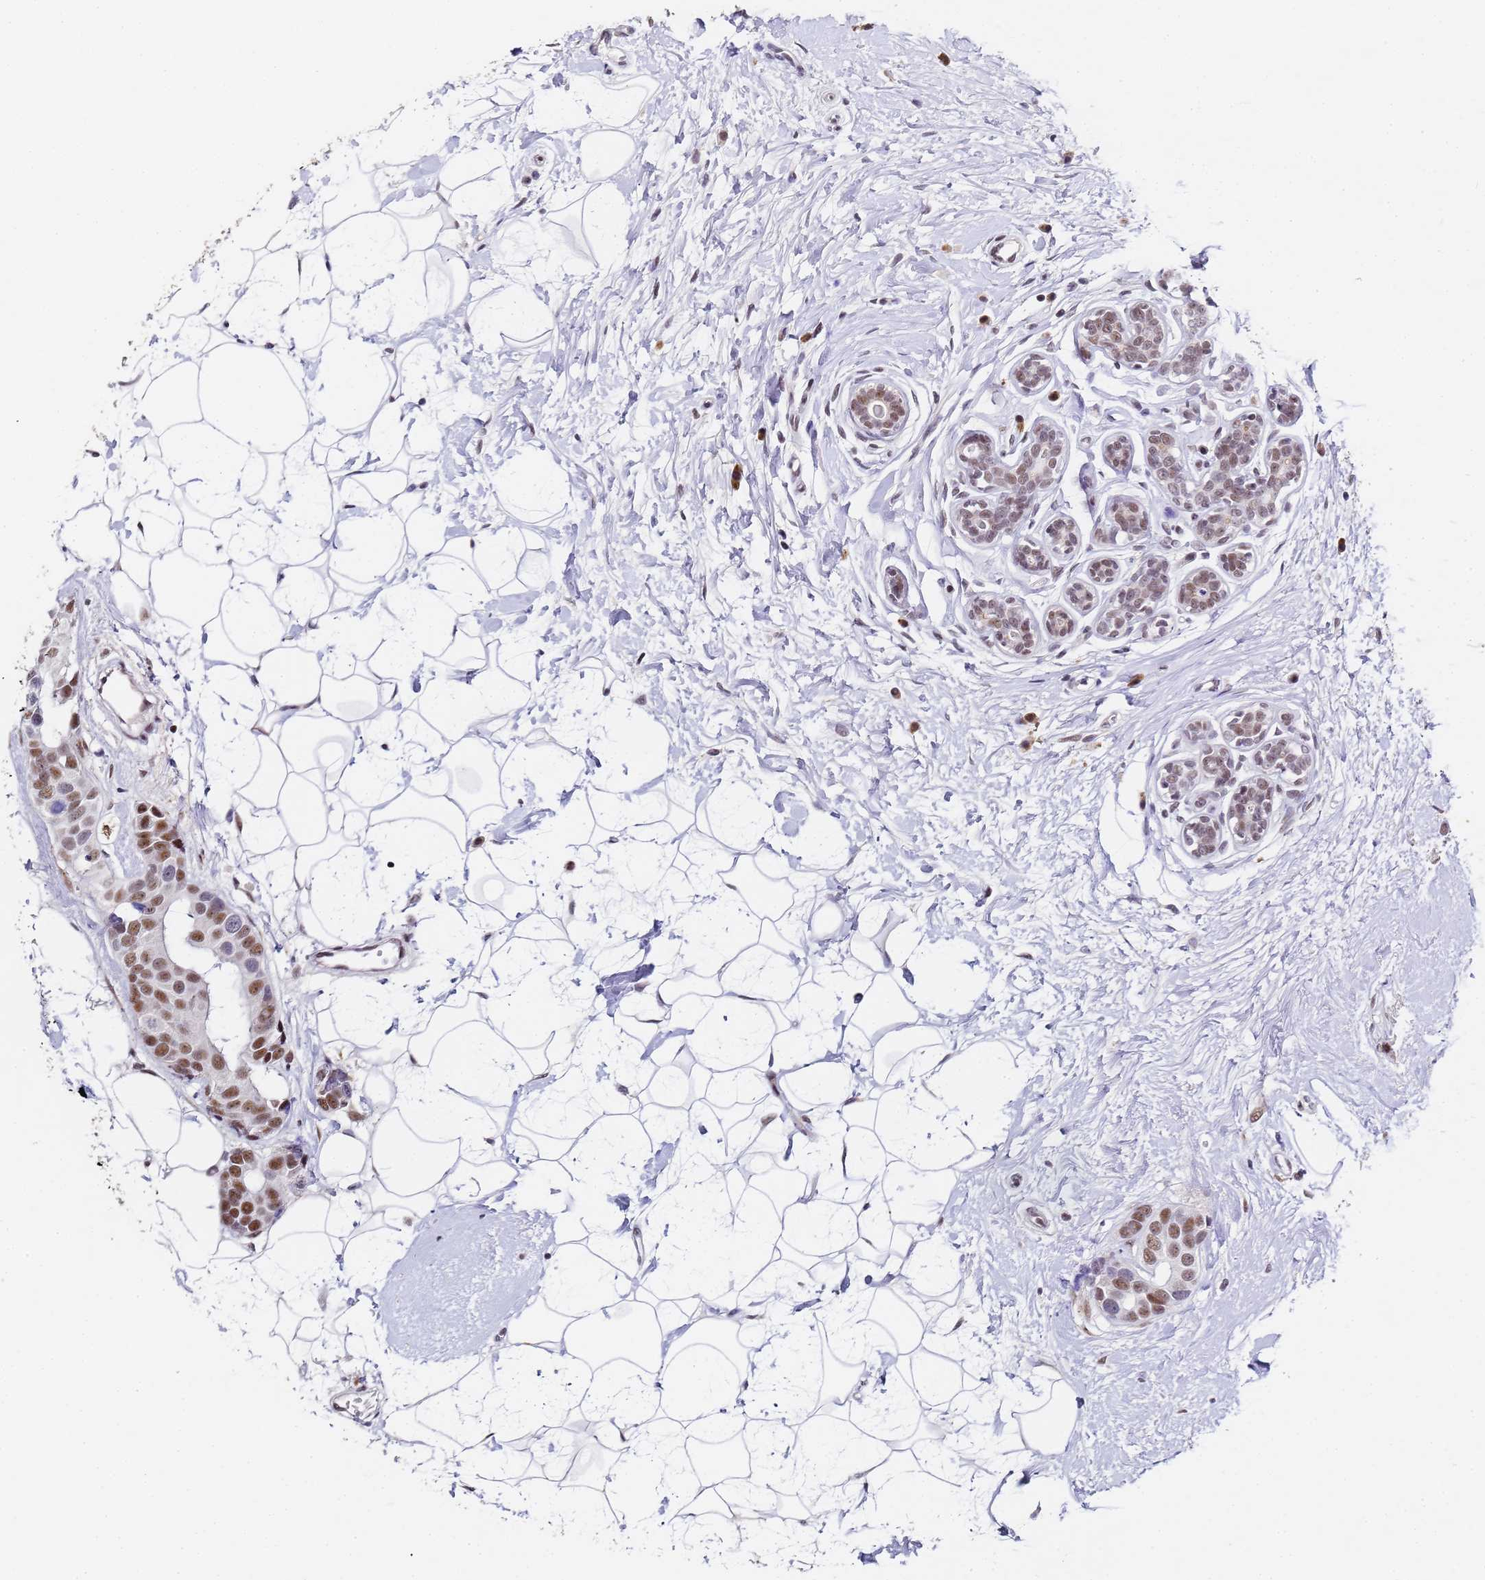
{"staining": {"intensity": "moderate", "quantity": ">75%", "location": "nuclear"}, "tissue": "breast cancer", "cell_type": "Tumor cells", "image_type": "cancer", "snomed": [{"axis": "morphology", "description": "Normal tissue, NOS"}, {"axis": "morphology", "description": "Duct carcinoma"}, {"axis": "topography", "description": "Breast"}], "caption": "Breast infiltrating ductal carcinoma stained for a protein (brown) shows moderate nuclear positive staining in about >75% of tumor cells.", "gene": "FNBP4", "patient": {"sex": "female", "age": 39}}